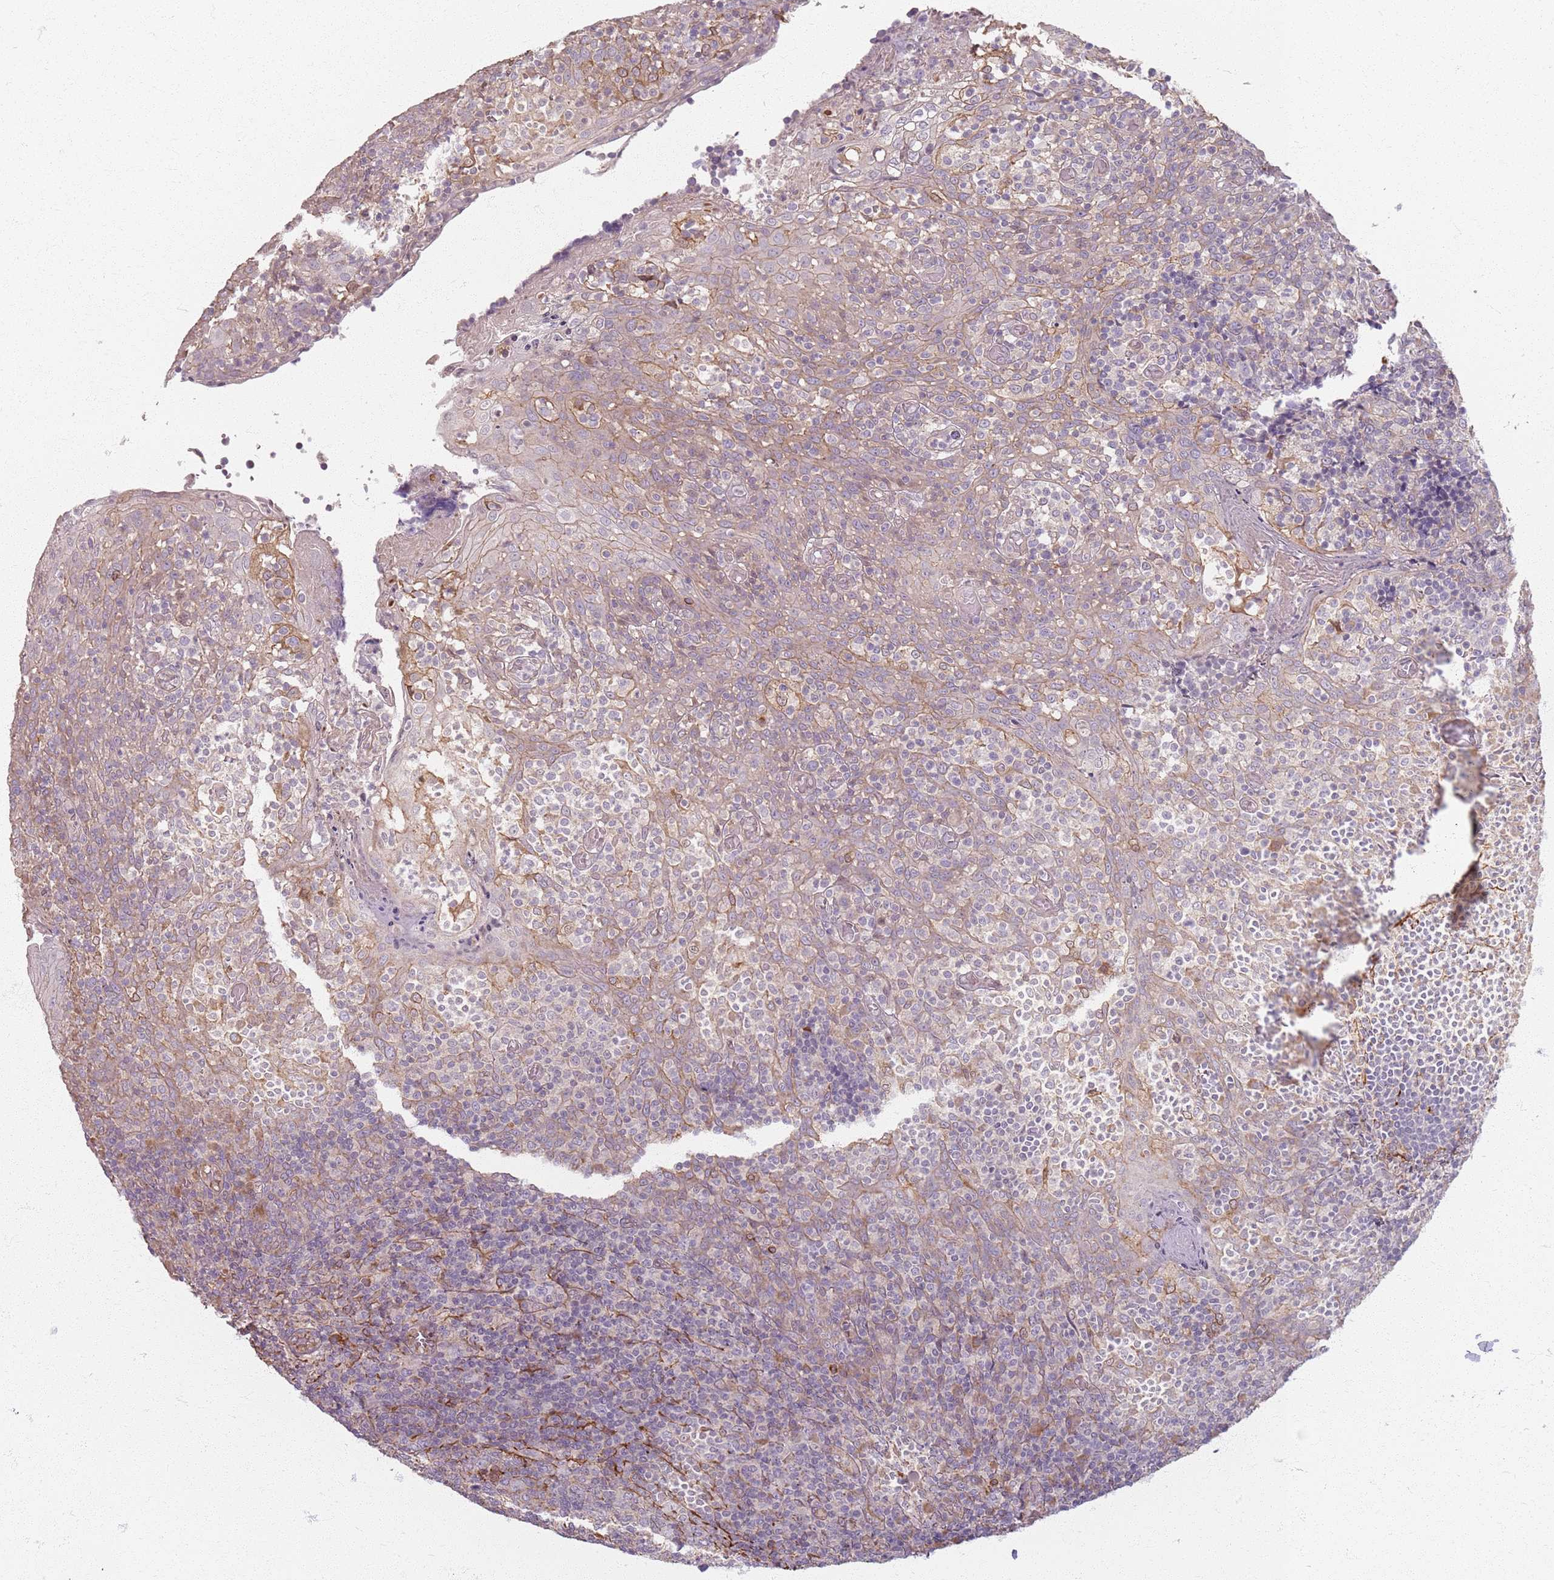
{"staining": {"intensity": "negative", "quantity": "none", "location": "none"}, "tissue": "tonsil", "cell_type": "Germinal center cells", "image_type": "normal", "snomed": [{"axis": "morphology", "description": "Normal tissue, NOS"}, {"axis": "topography", "description": "Tonsil"}], "caption": "Protein analysis of benign tonsil exhibits no significant expression in germinal center cells.", "gene": "KCNA5", "patient": {"sex": "female", "age": 19}}